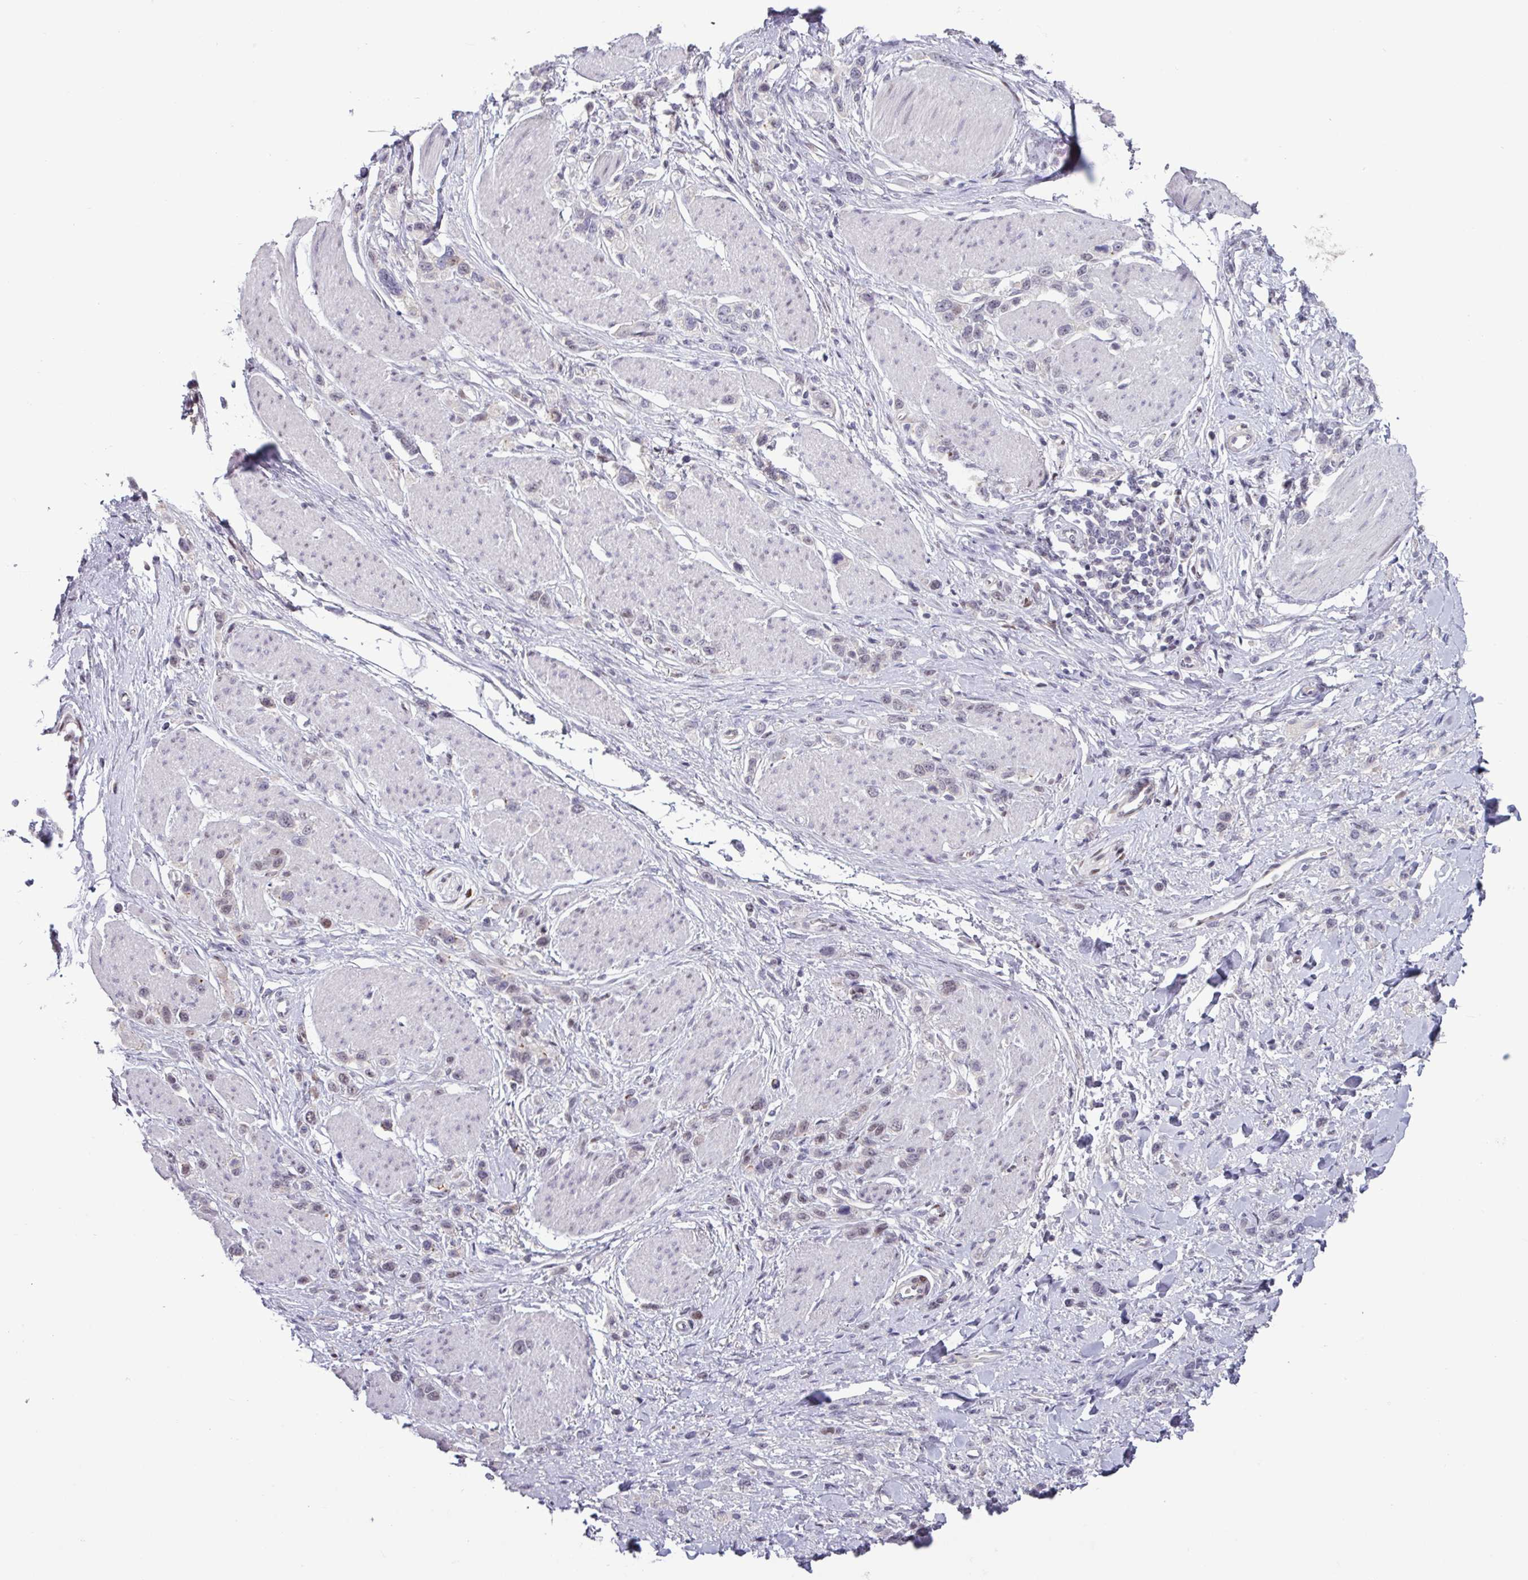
{"staining": {"intensity": "negative", "quantity": "none", "location": "none"}, "tissue": "stomach cancer", "cell_type": "Tumor cells", "image_type": "cancer", "snomed": [{"axis": "morphology", "description": "Adenocarcinoma, NOS"}, {"axis": "topography", "description": "Stomach"}], "caption": "Immunohistochemistry image of human stomach cancer (adenocarcinoma) stained for a protein (brown), which shows no staining in tumor cells. (DAB (3,3'-diaminobenzidine) IHC visualized using brightfield microscopy, high magnification).", "gene": "ZNF575", "patient": {"sex": "female", "age": 65}}